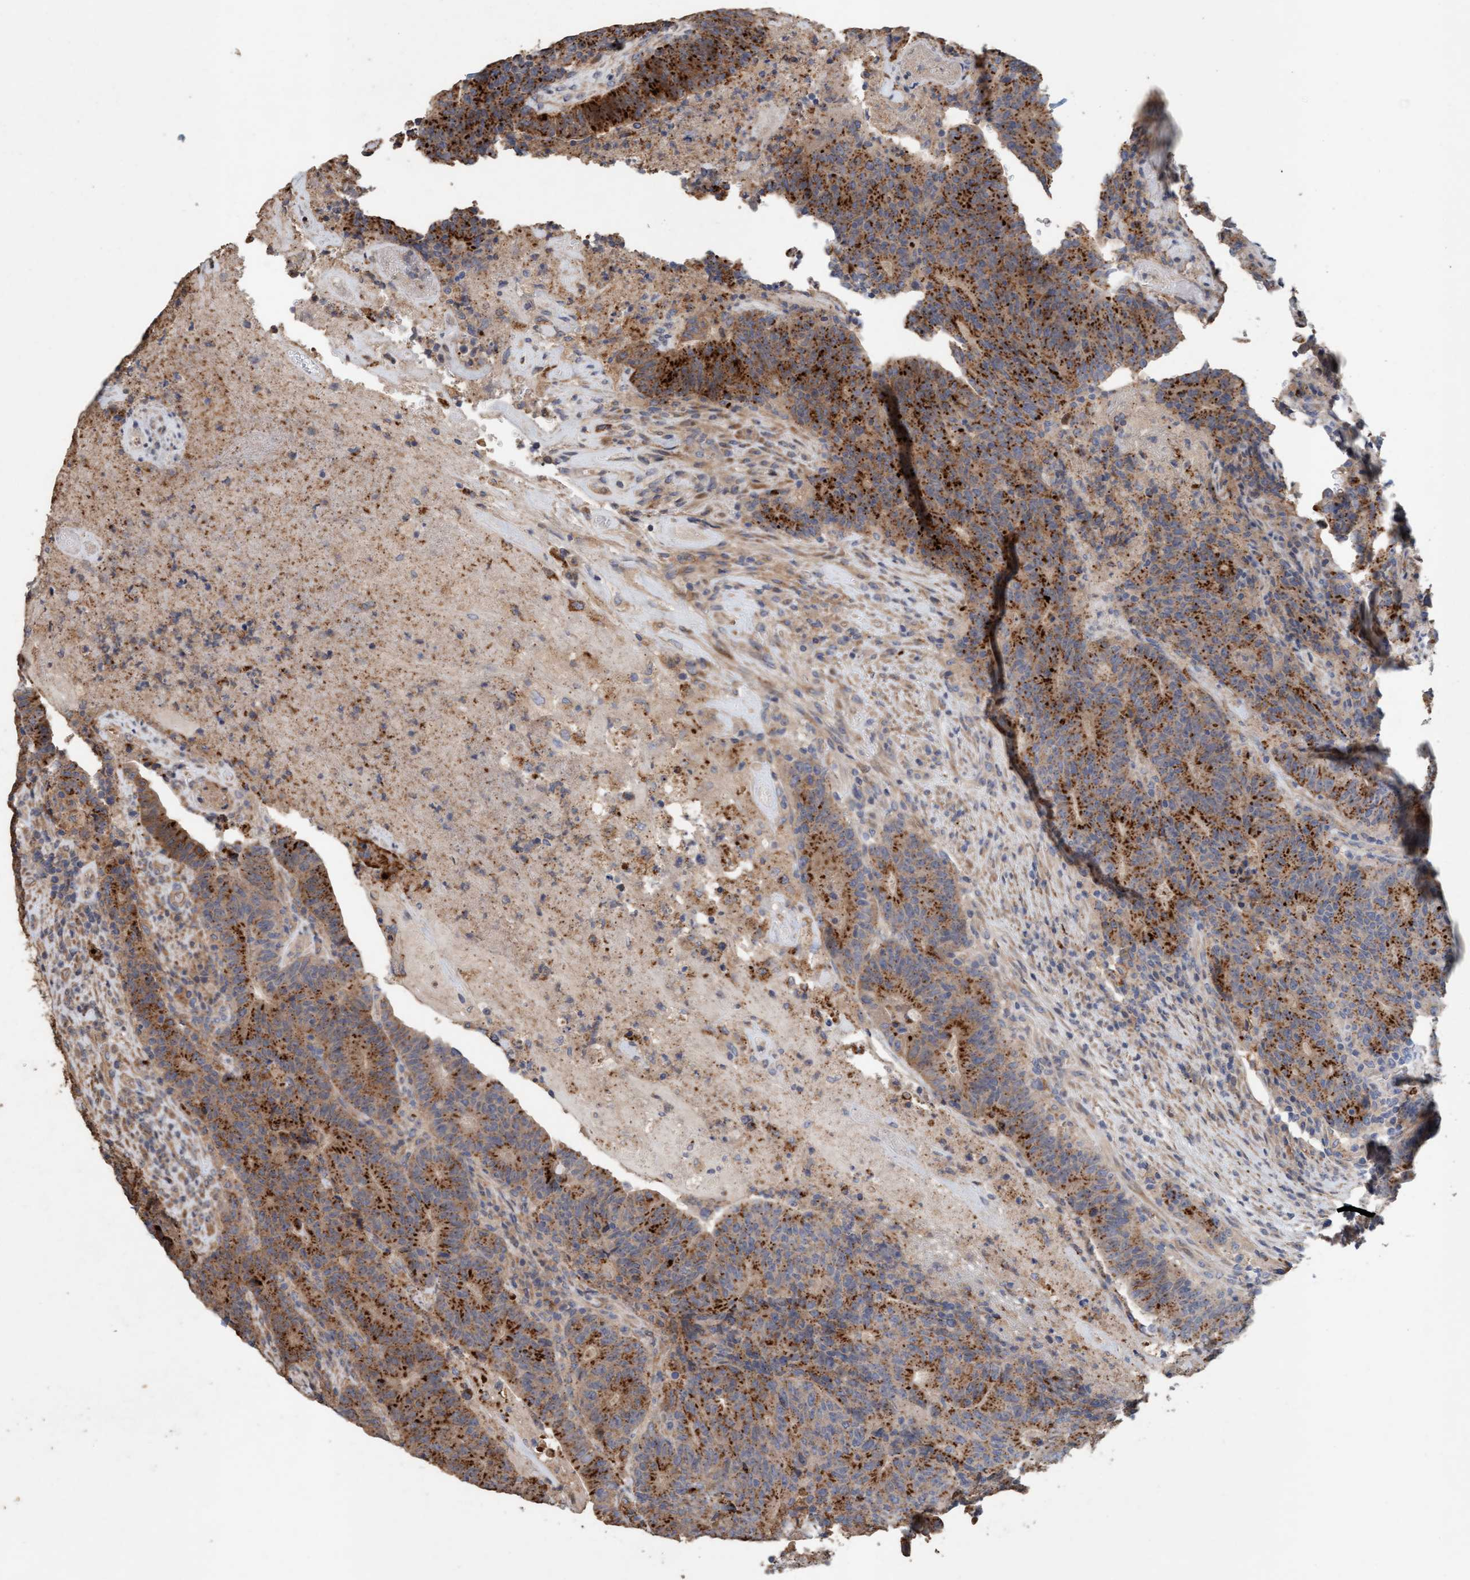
{"staining": {"intensity": "strong", "quantity": ">75%", "location": "cytoplasmic/membranous"}, "tissue": "colorectal cancer", "cell_type": "Tumor cells", "image_type": "cancer", "snomed": [{"axis": "morphology", "description": "Normal tissue, NOS"}, {"axis": "morphology", "description": "Adenocarcinoma, NOS"}, {"axis": "topography", "description": "Colon"}], "caption": "Adenocarcinoma (colorectal) stained for a protein (brown) shows strong cytoplasmic/membranous positive staining in approximately >75% of tumor cells.", "gene": "LONRF1", "patient": {"sex": "female", "age": 75}}